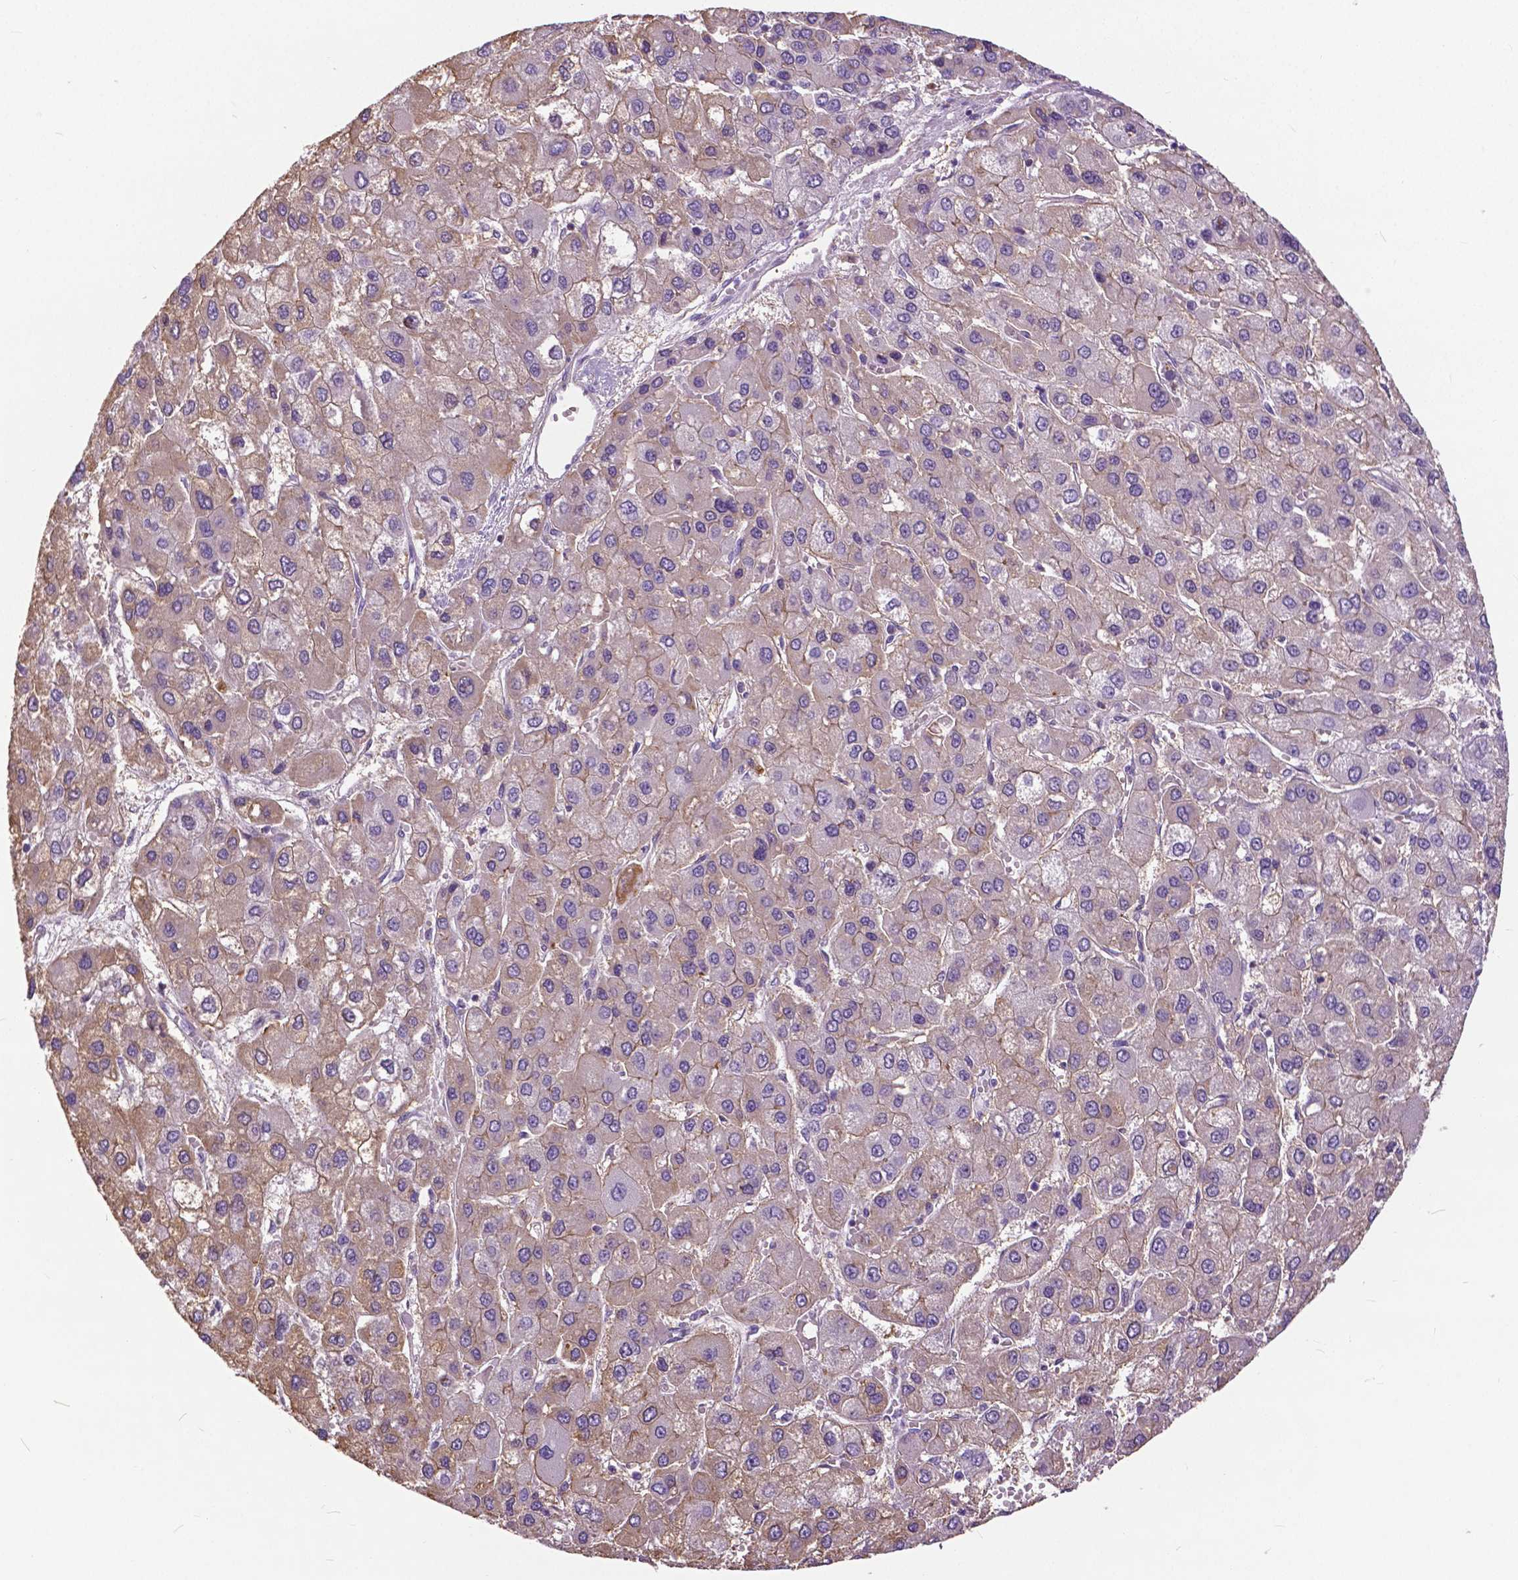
{"staining": {"intensity": "weak", "quantity": "<25%", "location": "cytoplasmic/membranous"}, "tissue": "liver cancer", "cell_type": "Tumor cells", "image_type": "cancer", "snomed": [{"axis": "morphology", "description": "Carcinoma, Hepatocellular, NOS"}, {"axis": "topography", "description": "Liver"}], "caption": "A histopathology image of hepatocellular carcinoma (liver) stained for a protein demonstrates no brown staining in tumor cells.", "gene": "ANXA13", "patient": {"sex": "female", "age": 41}}